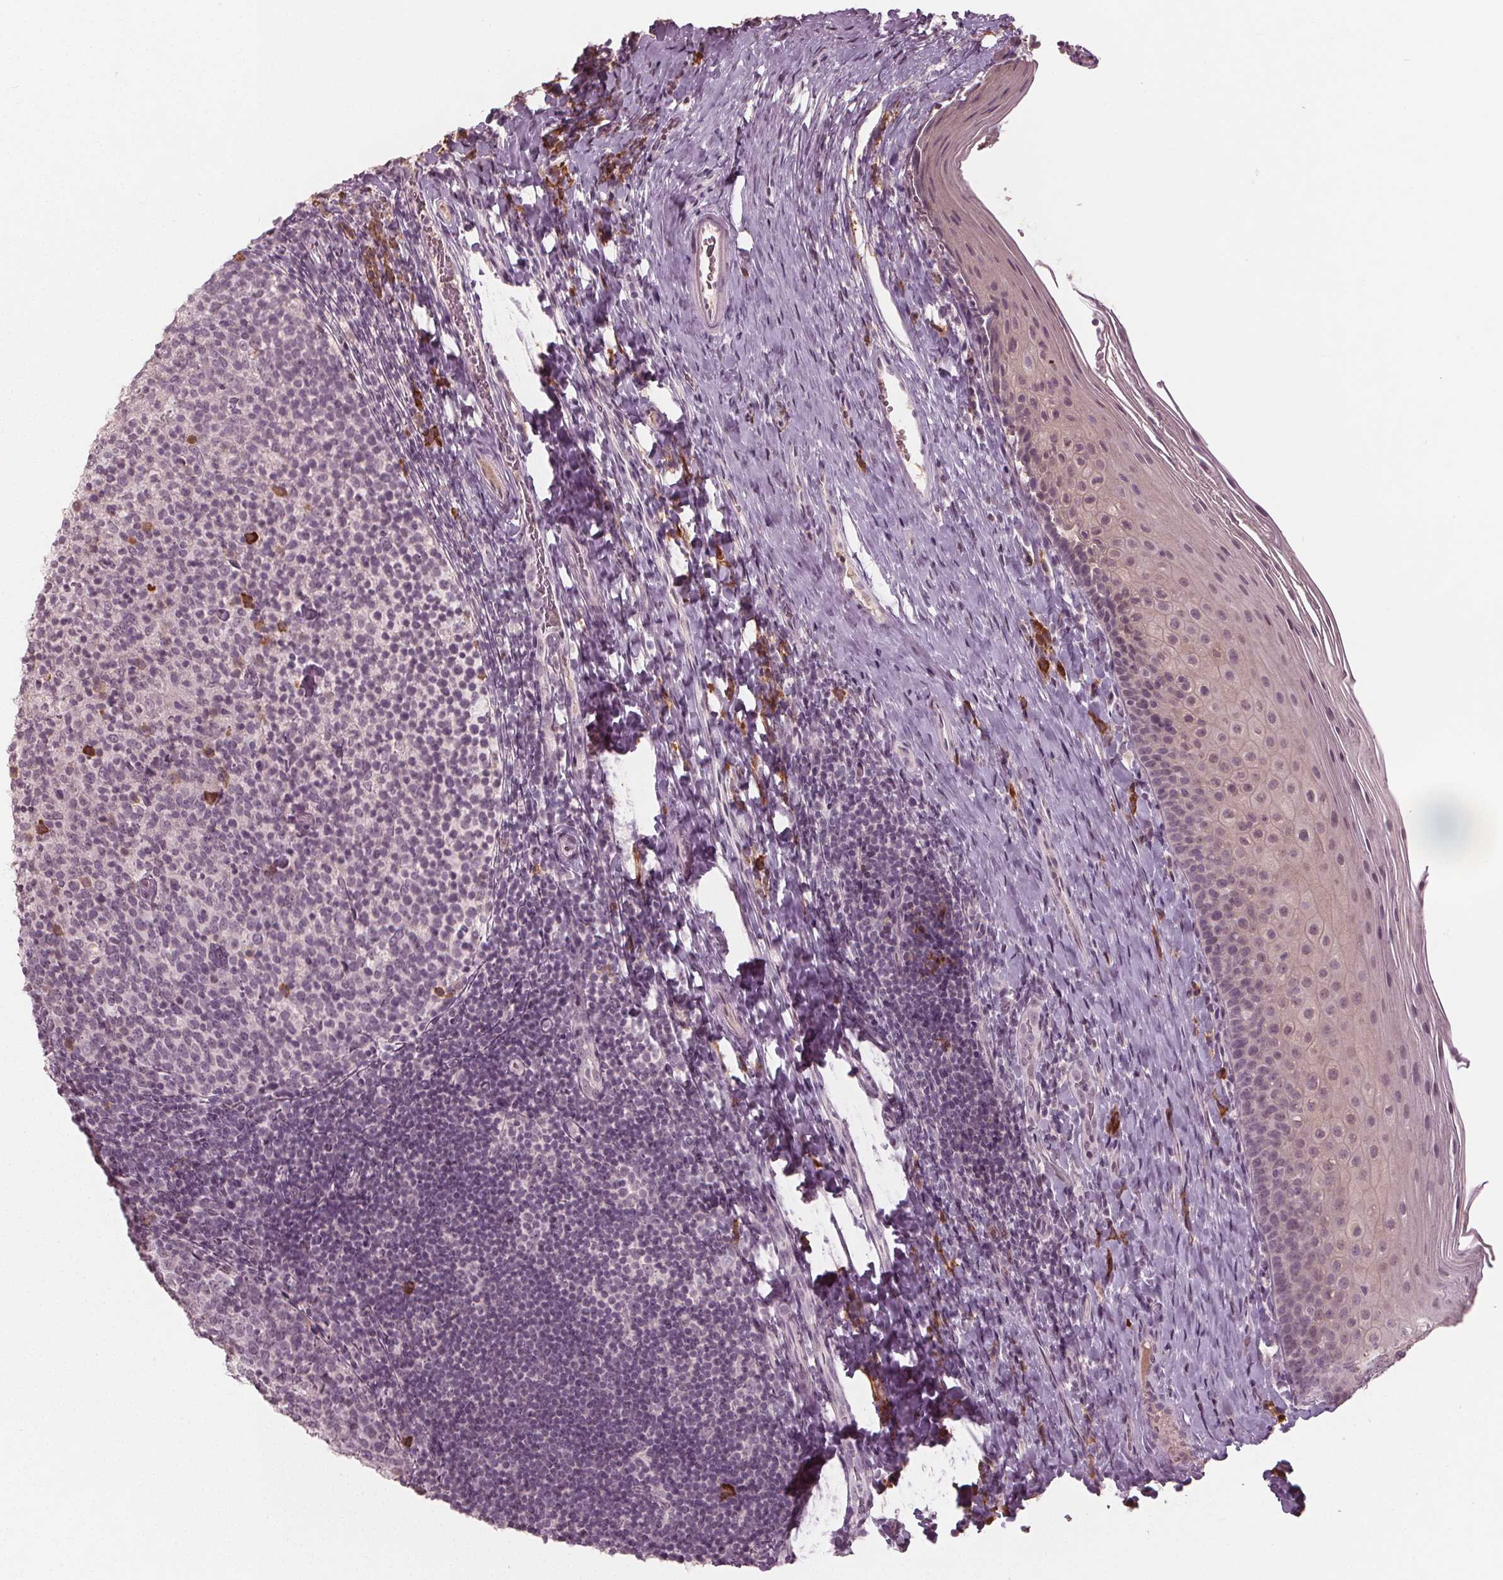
{"staining": {"intensity": "negative", "quantity": "none", "location": "none"}, "tissue": "tonsil", "cell_type": "Germinal center cells", "image_type": "normal", "snomed": [{"axis": "morphology", "description": "Normal tissue, NOS"}, {"axis": "topography", "description": "Tonsil"}], "caption": "Germinal center cells show no significant protein positivity in unremarkable tonsil. The staining was performed using DAB (3,3'-diaminobenzidine) to visualize the protein expression in brown, while the nuclei were stained in blue with hematoxylin (Magnification: 20x).", "gene": "CXCL16", "patient": {"sex": "female", "age": 10}}